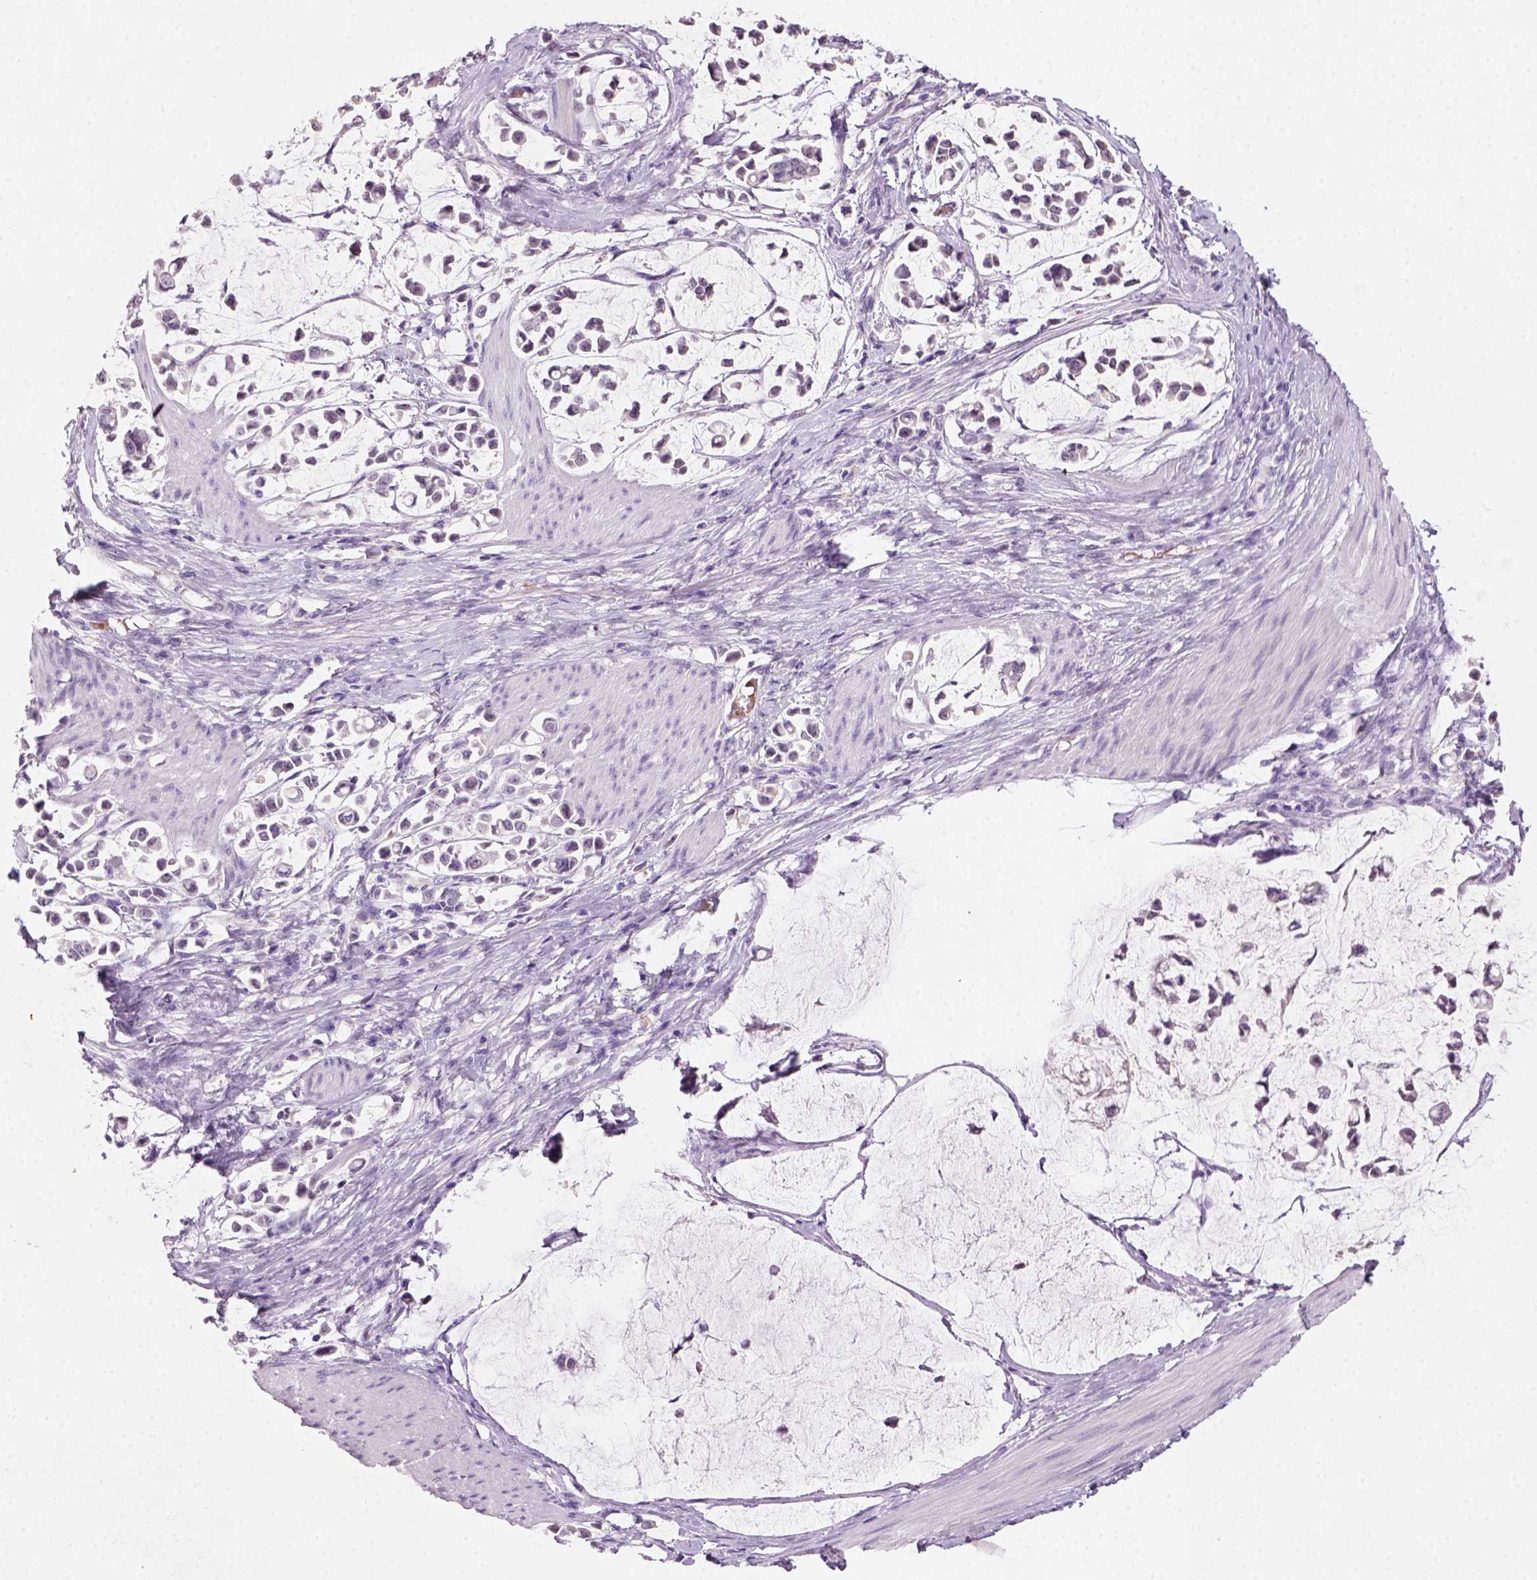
{"staining": {"intensity": "negative", "quantity": "none", "location": "none"}, "tissue": "stomach cancer", "cell_type": "Tumor cells", "image_type": "cancer", "snomed": [{"axis": "morphology", "description": "Adenocarcinoma, NOS"}, {"axis": "topography", "description": "Stomach"}], "caption": "IHC of stomach cancer (adenocarcinoma) shows no positivity in tumor cells.", "gene": "ZMAT4", "patient": {"sex": "male", "age": 82}}